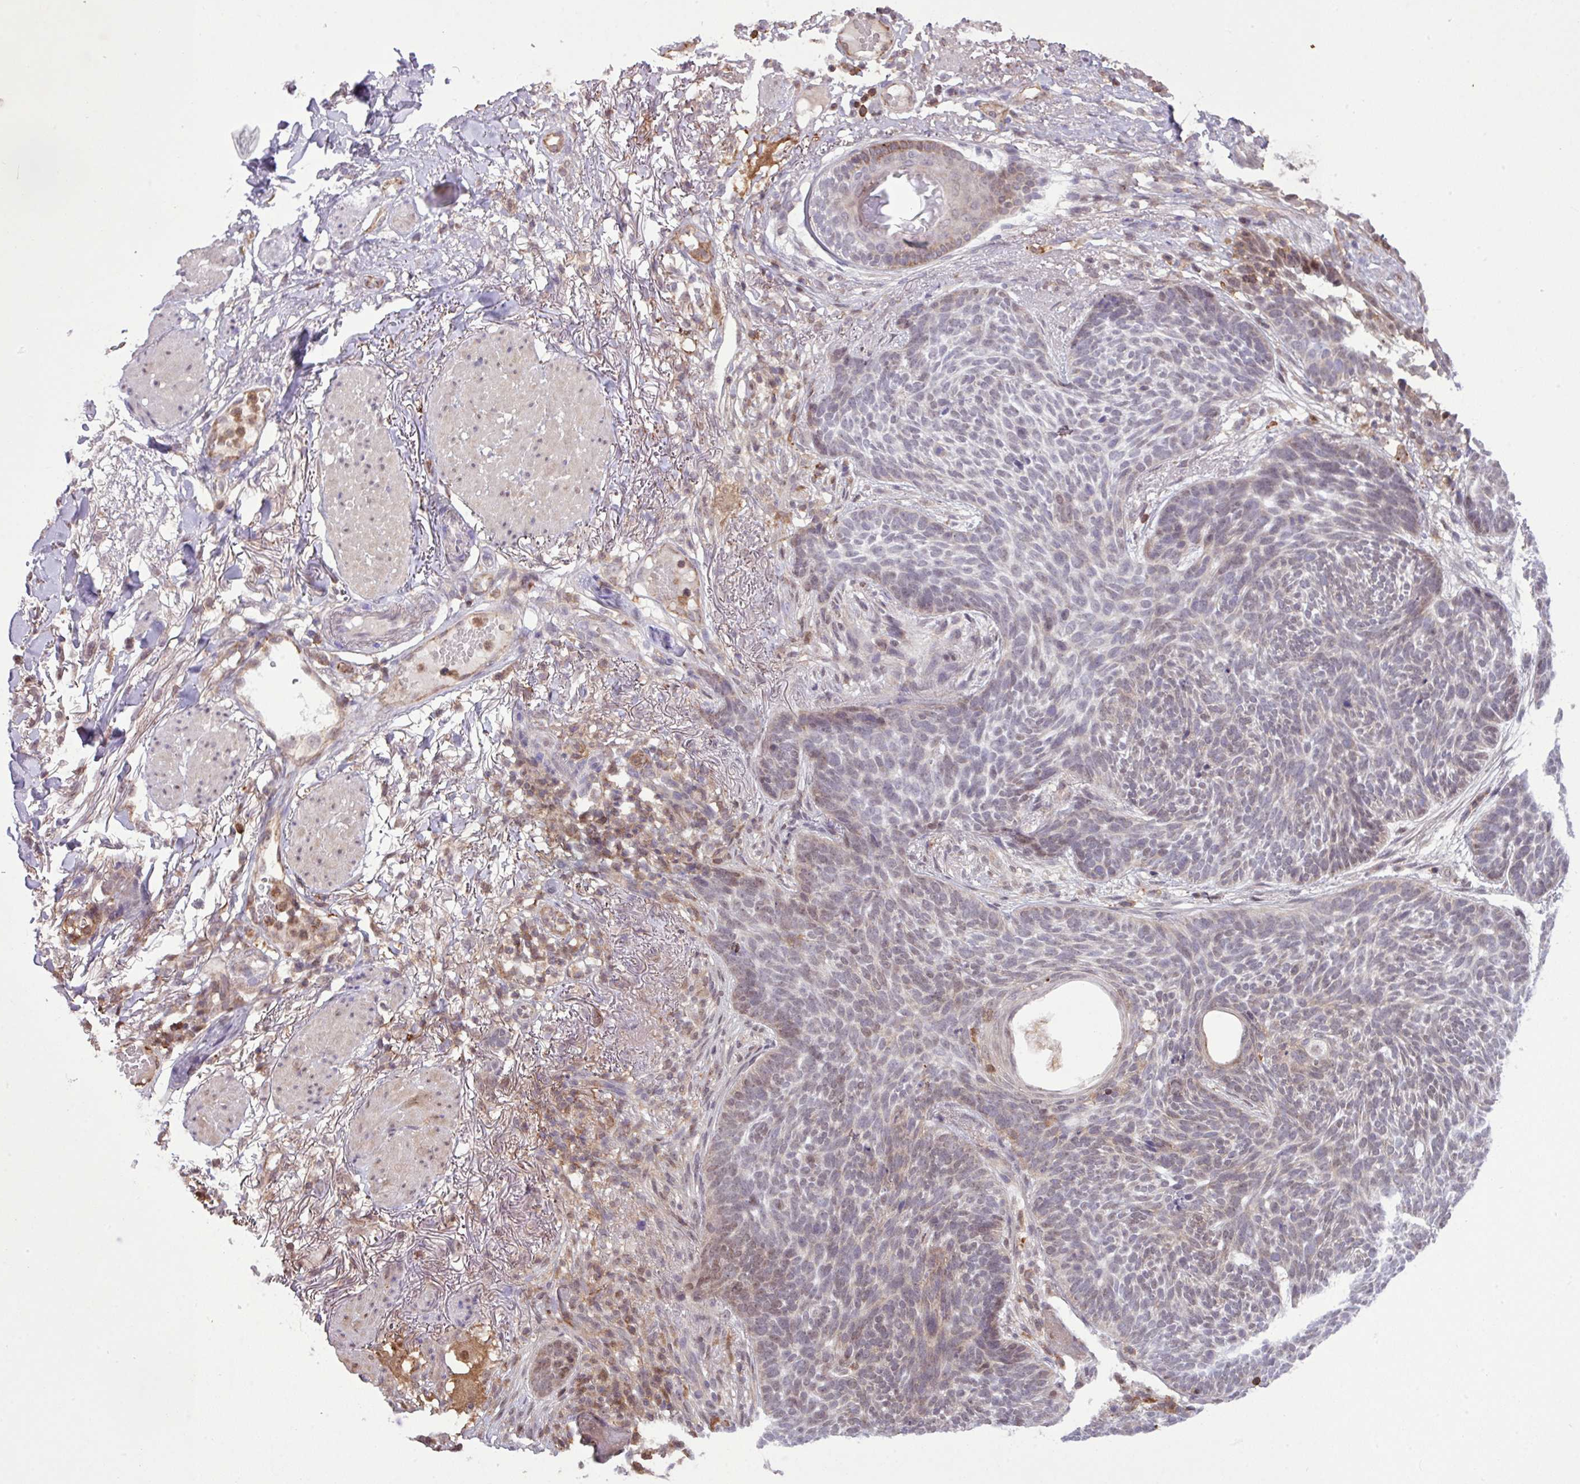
{"staining": {"intensity": "weak", "quantity": "<25%", "location": "nuclear"}, "tissue": "skin cancer", "cell_type": "Tumor cells", "image_type": "cancer", "snomed": [{"axis": "morphology", "description": "Normal tissue, NOS"}, {"axis": "morphology", "description": "Basal cell carcinoma"}, {"axis": "topography", "description": "Skin"}], "caption": "This photomicrograph is of skin cancer (basal cell carcinoma) stained with immunohistochemistry (IHC) to label a protein in brown with the nuclei are counter-stained blue. There is no staining in tumor cells. (Immunohistochemistry (ihc), brightfield microscopy, high magnification).", "gene": "GON7", "patient": {"sex": "male", "age": 64}}